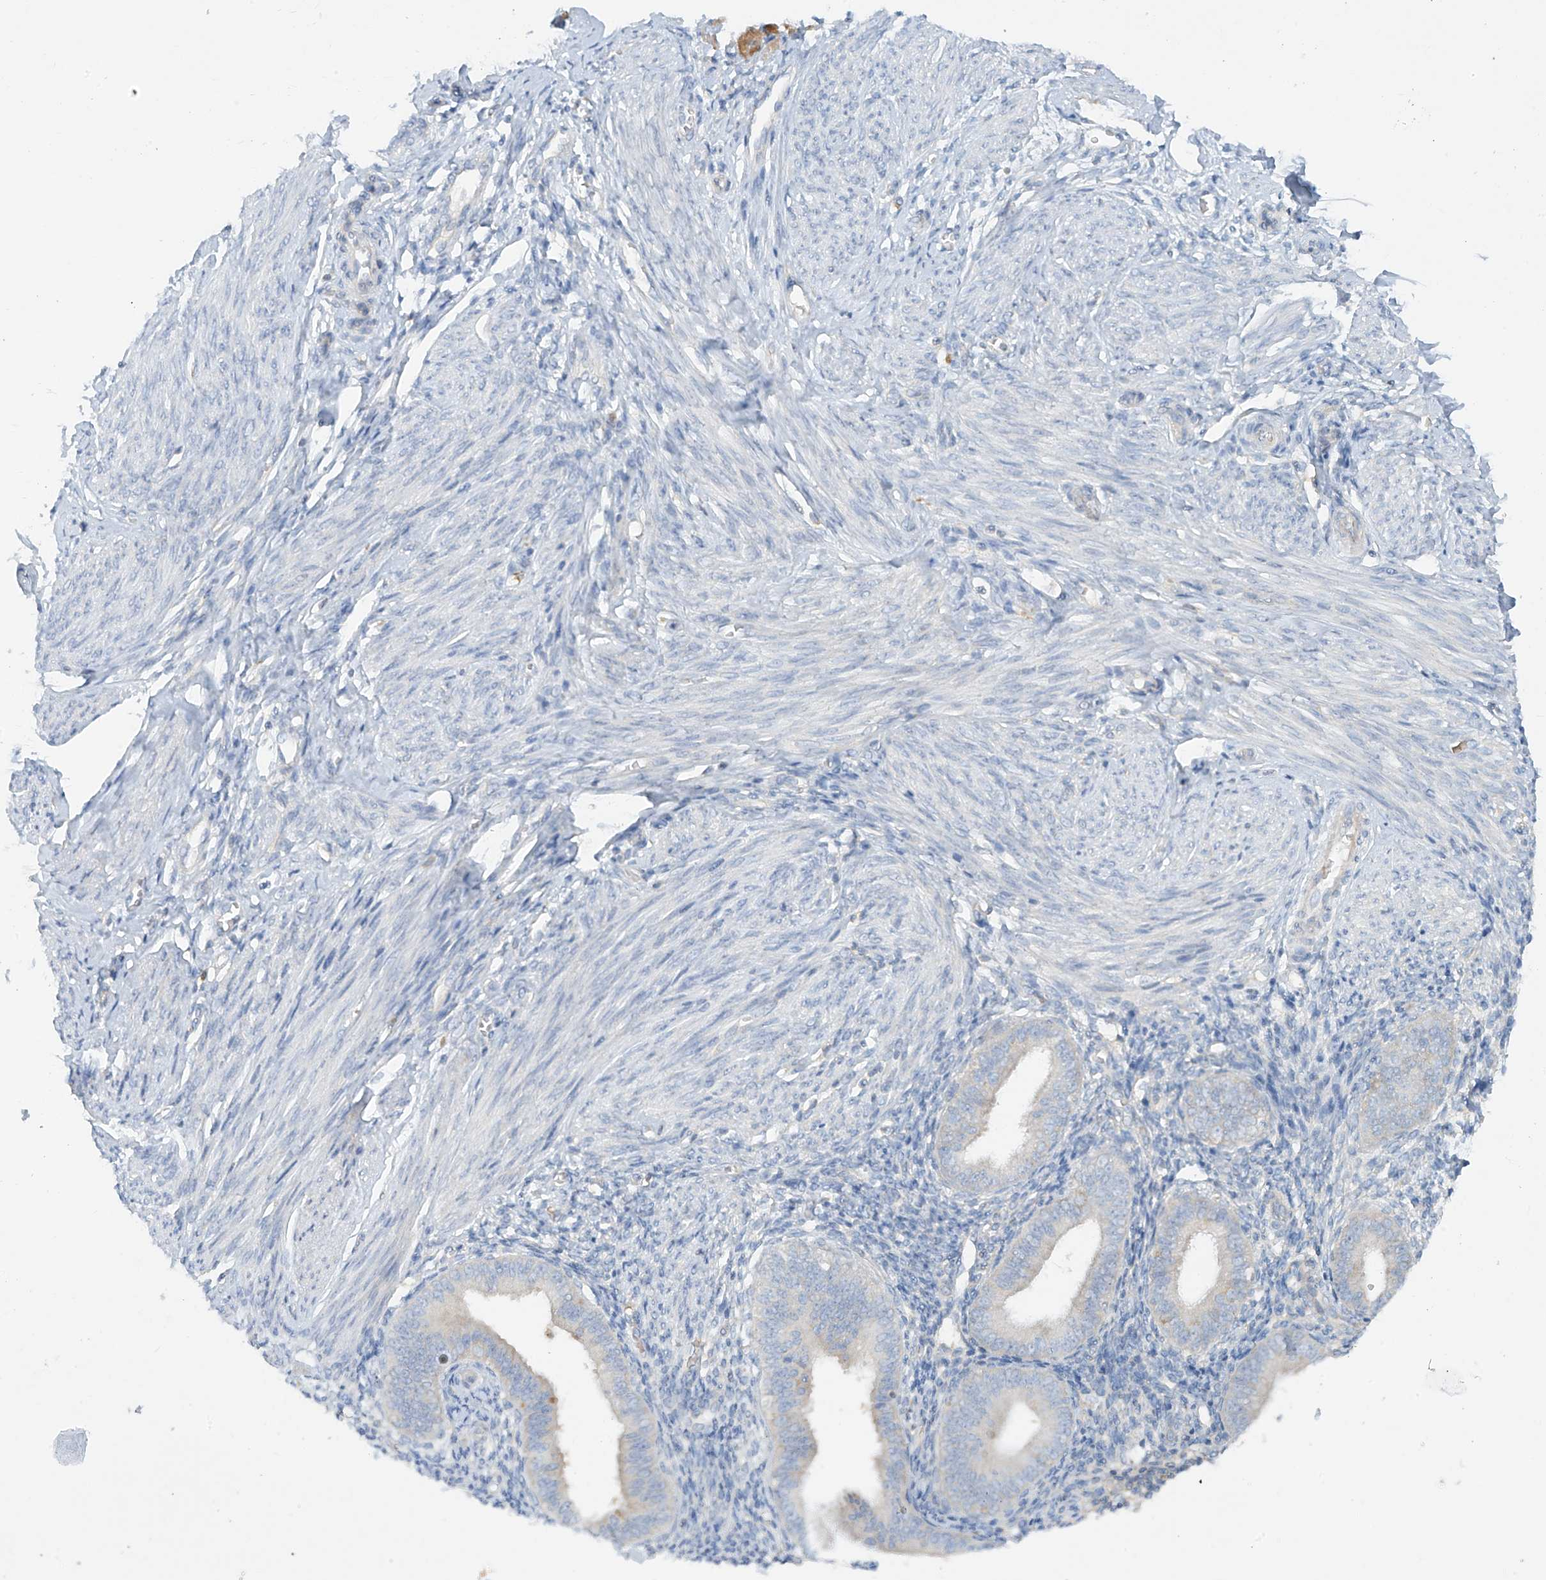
{"staining": {"intensity": "negative", "quantity": "none", "location": "none"}, "tissue": "endometrium", "cell_type": "Cells in endometrial stroma", "image_type": "normal", "snomed": [{"axis": "morphology", "description": "Normal tissue, NOS"}, {"axis": "topography", "description": "Uterus"}, {"axis": "topography", "description": "Endometrium"}], "caption": "The micrograph displays no staining of cells in endometrial stroma in normal endometrium. The staining was performed using DAB to visualize the protein expression in brown, while the nuclei were stained in blue with hematoxylin (Magnification: 20x).", "gene": "DGKQ", "patient": {"sex": "female", "age": 48}}